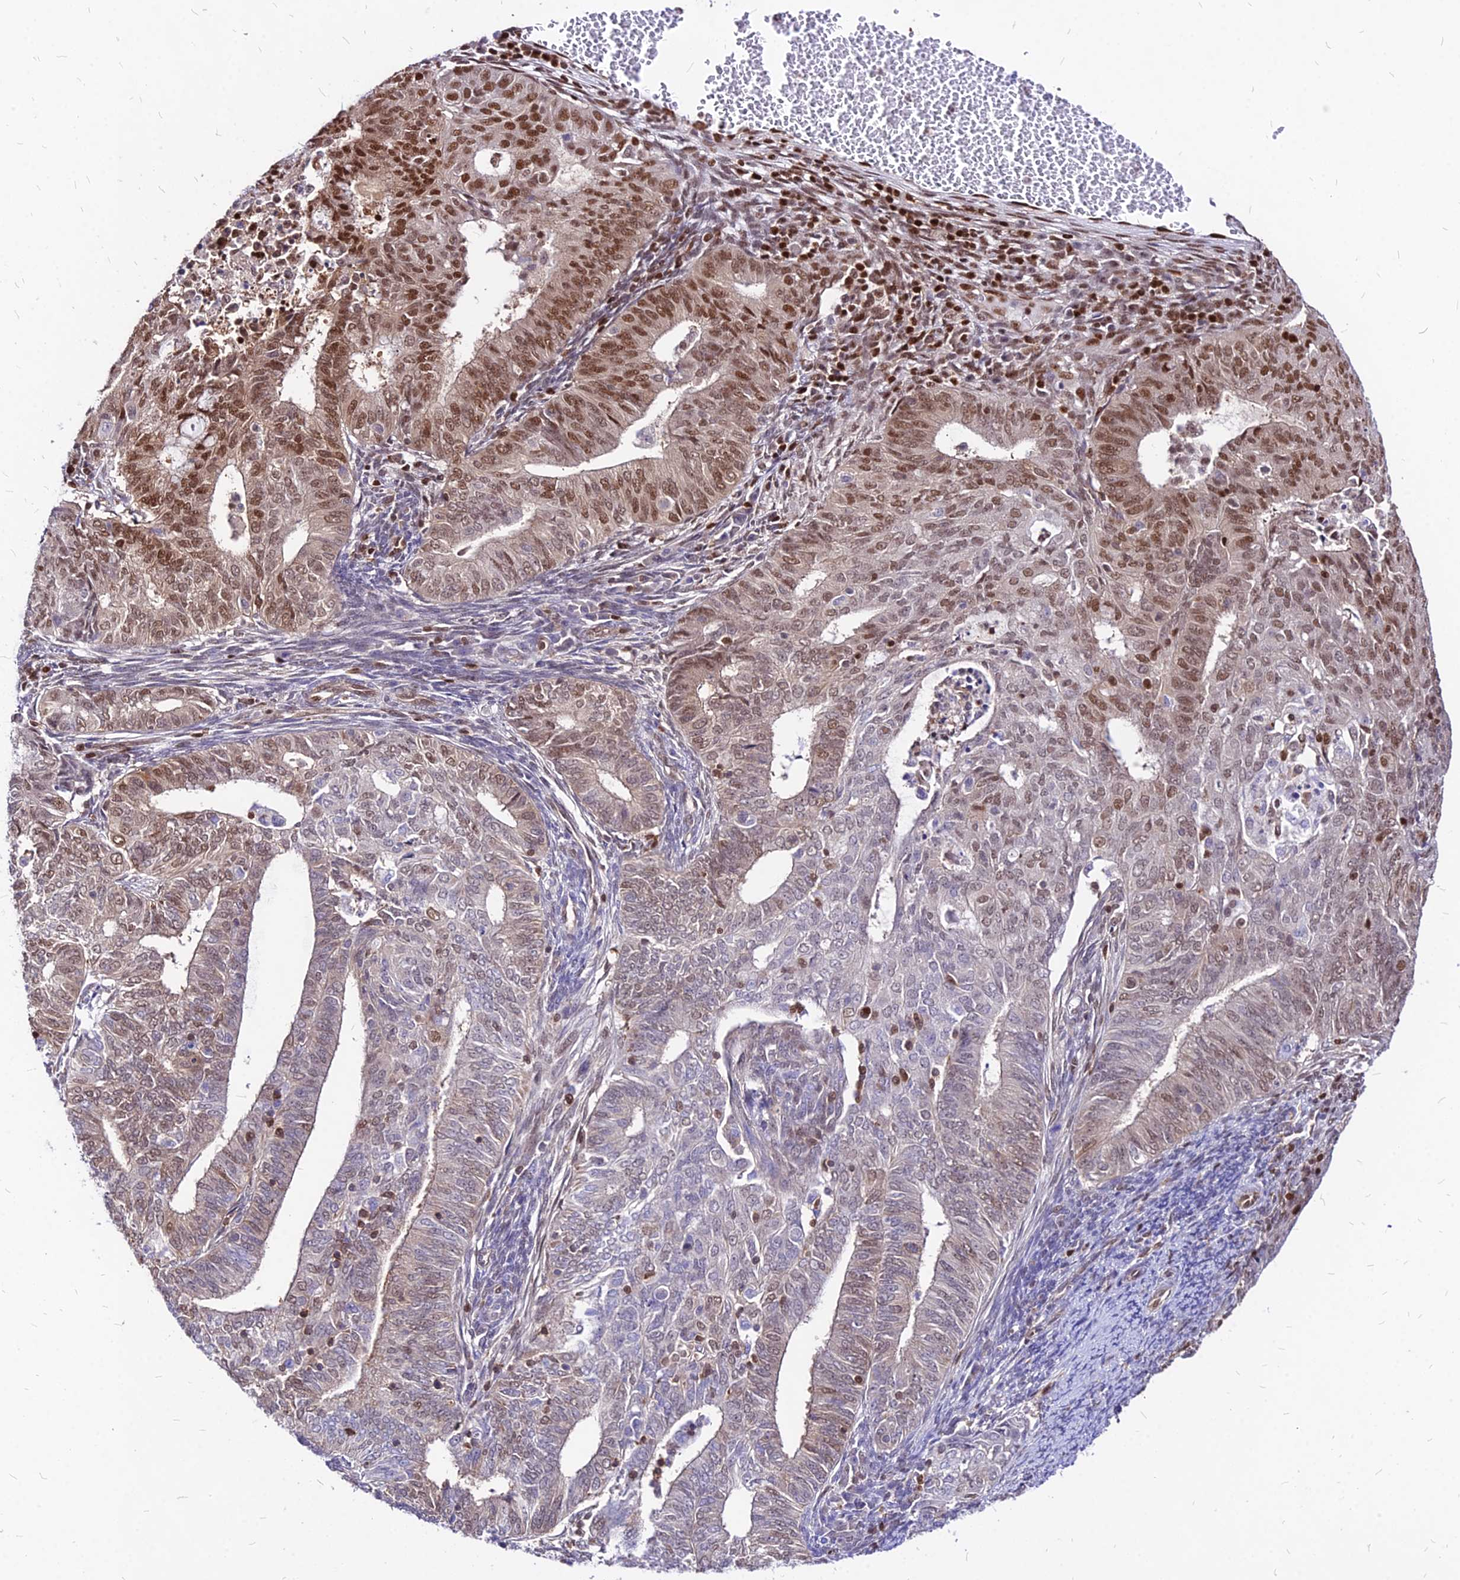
{"staining": {"intensity": "moderate", "quantity": "<25%", "location": "nuclear"}, "tissue": "endometrial cancer", "cell_type": "Tumor cells", "image_type": "cancer", "snomed": [{"axis": "morphology", "description": "Adenocarcinoma, NOS"}, {"axis": "topography", "description": "Endometrium"}], "caption": "Immunohistochemical staining of human endometrial adenocarcinoma demonstrates moderate nuclear protein positivity in approximately <25% of tumor cells.", "gene": "PAXX", "patient": {"sex": "female", "age": 62}}